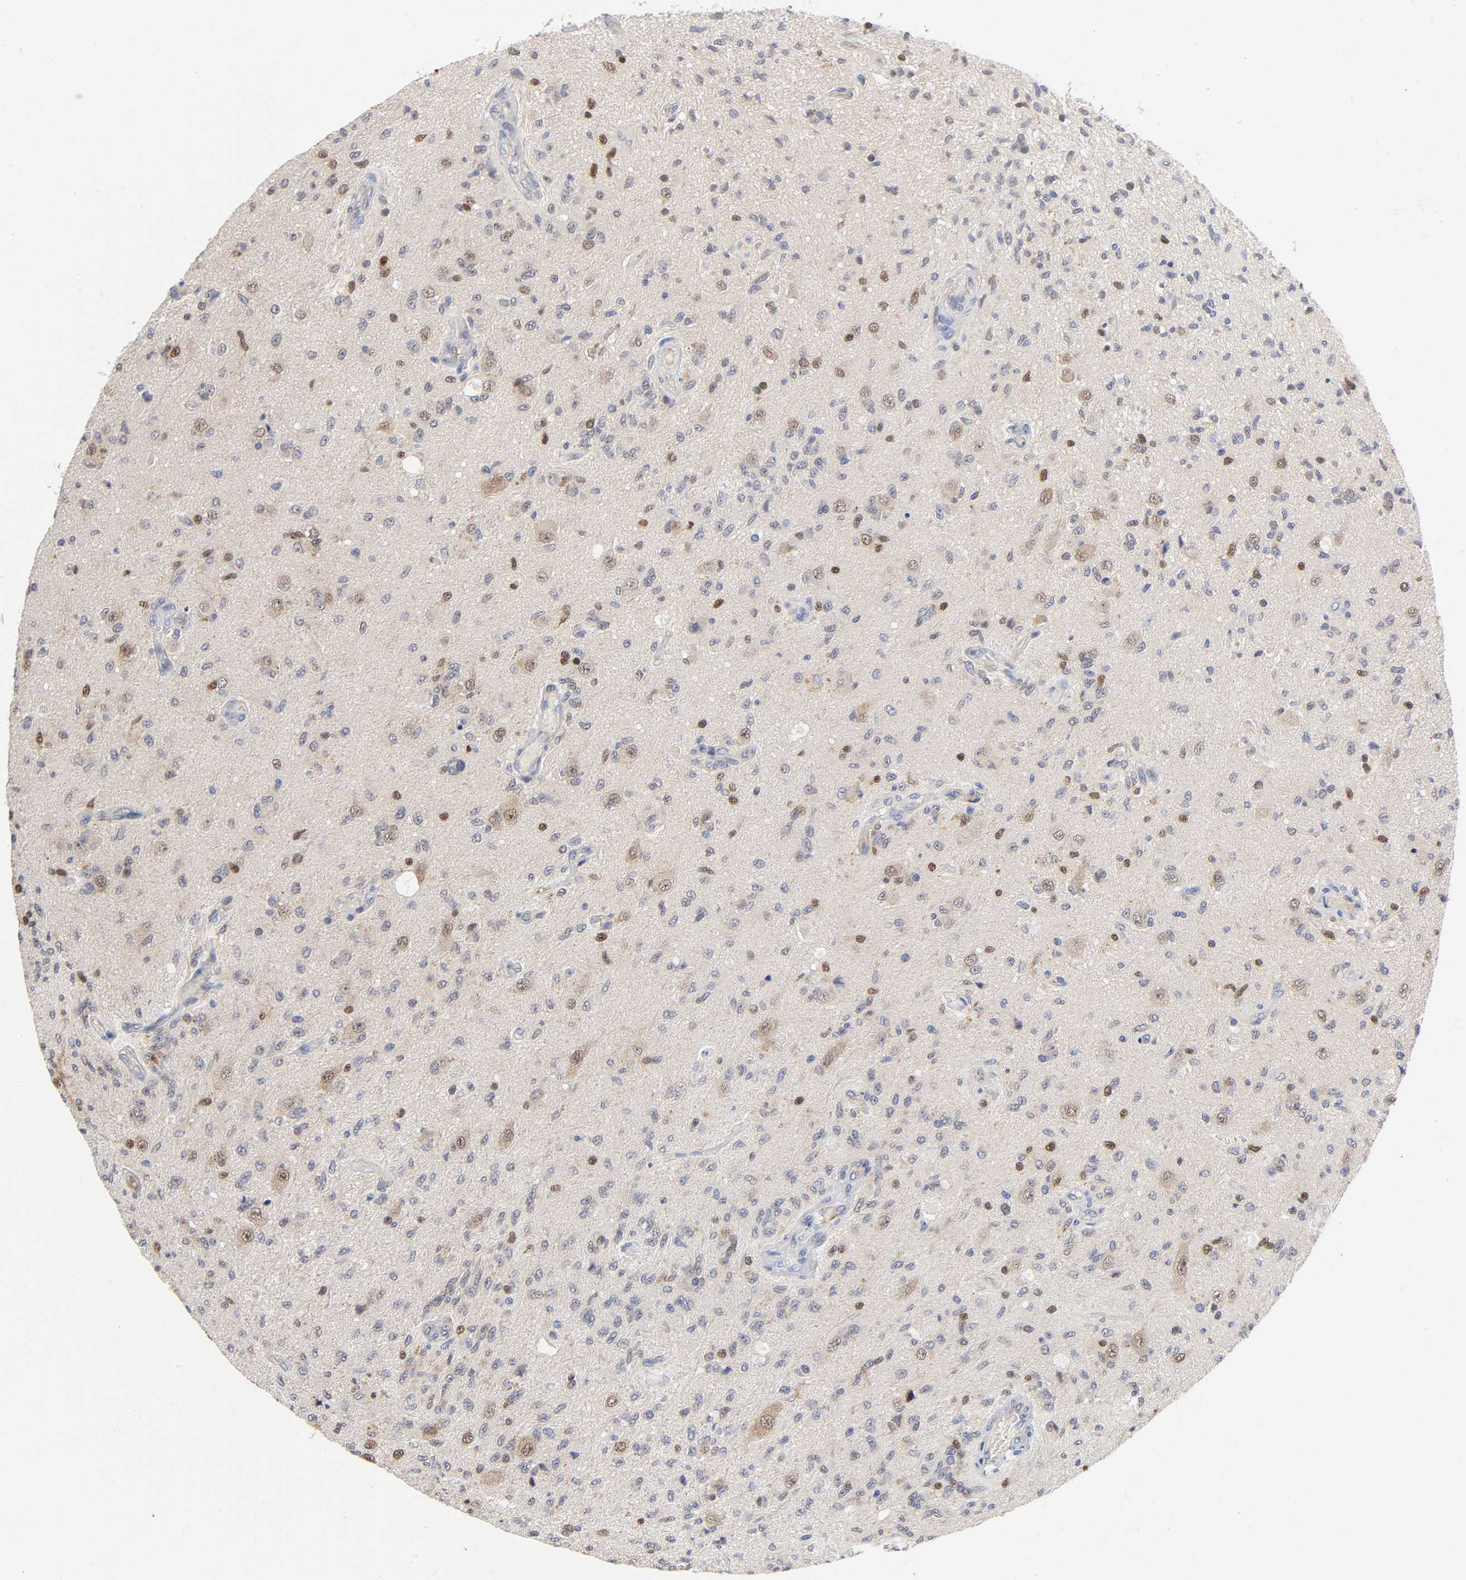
{"staining": {"intensity": "weak", "quantity": "25%-75%", "location": "cytoplasmic/membranous,nuclear"}, "tissue": "glioma", "cell_type": "Tumor cells", "image_type": "cancer", "snomed": [{"axis": "morphology", "description": "Normal tissue, NOS"}, {"axis": "morphology", "description": "Glioma, malignant, High grade"}, {"axis": "topography", "description": "Cerebral cortex"}], "caption": "A high-resolution micrograph shows IHC staining of glioma, which exhibits weak cytoplasmic/membranous and nuclear staining in about 25%-75% of tumor cells.", "gene": "NOVA1", "patient": {"sex": "male", "age": 77}}